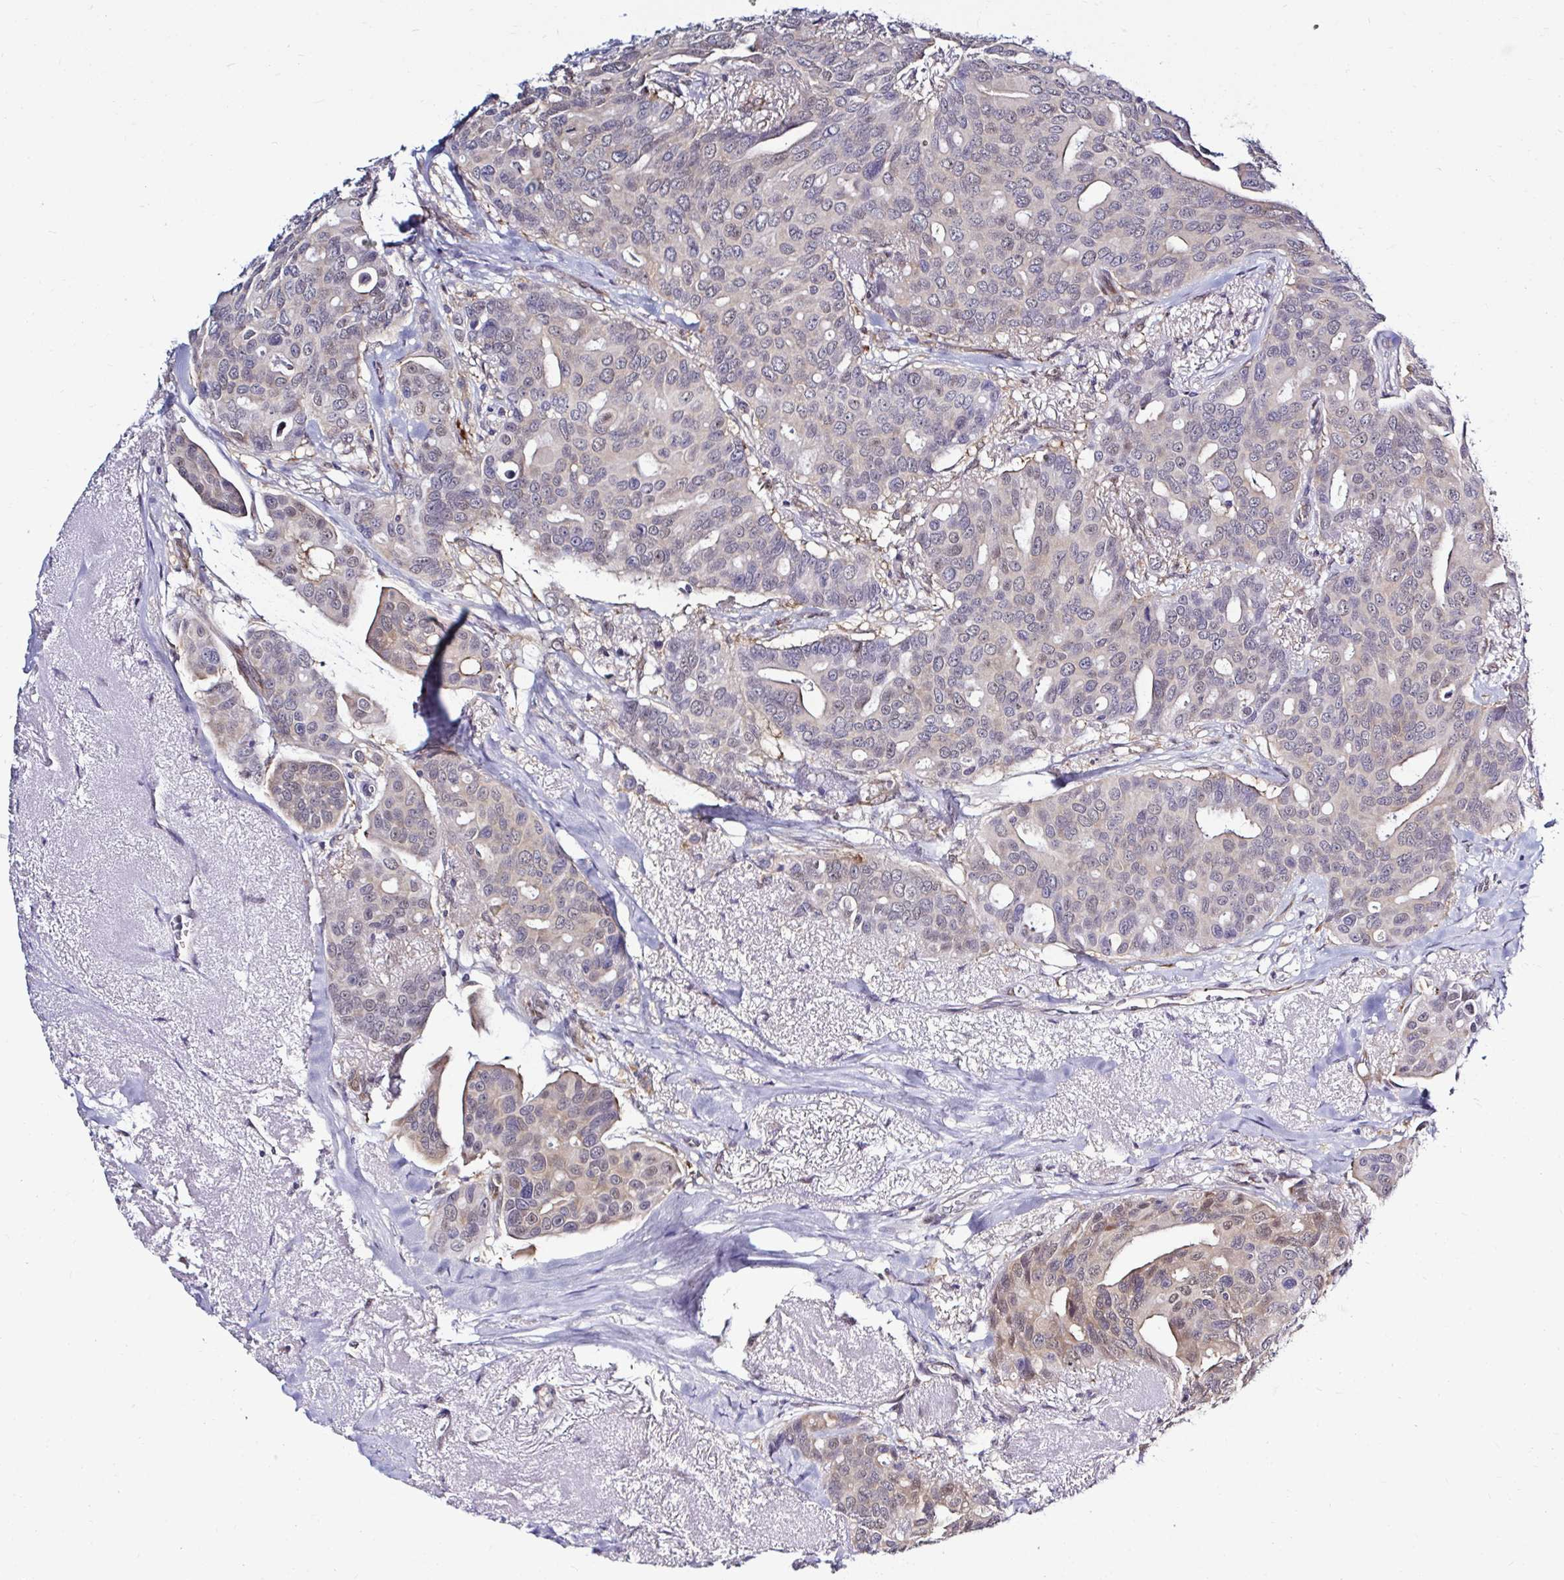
{"staining": {"intensity": "weak", "quantity": "<25%", "location": "nuclear"}, "tissue": "breast cancer", "cell_type": "Tumor cells", "image_type": "cancer", "snomed": [{"axis": "morphology", "description": "Duct carcinoma"}, {"axis": "topography", "description": "Breast"}], "caption": "There is no significant expression in tumor cells of infiltrating ductal carcinoma (breast).", "gene": "PSMD3", "patient": {"sex": "female", "age": 54}}